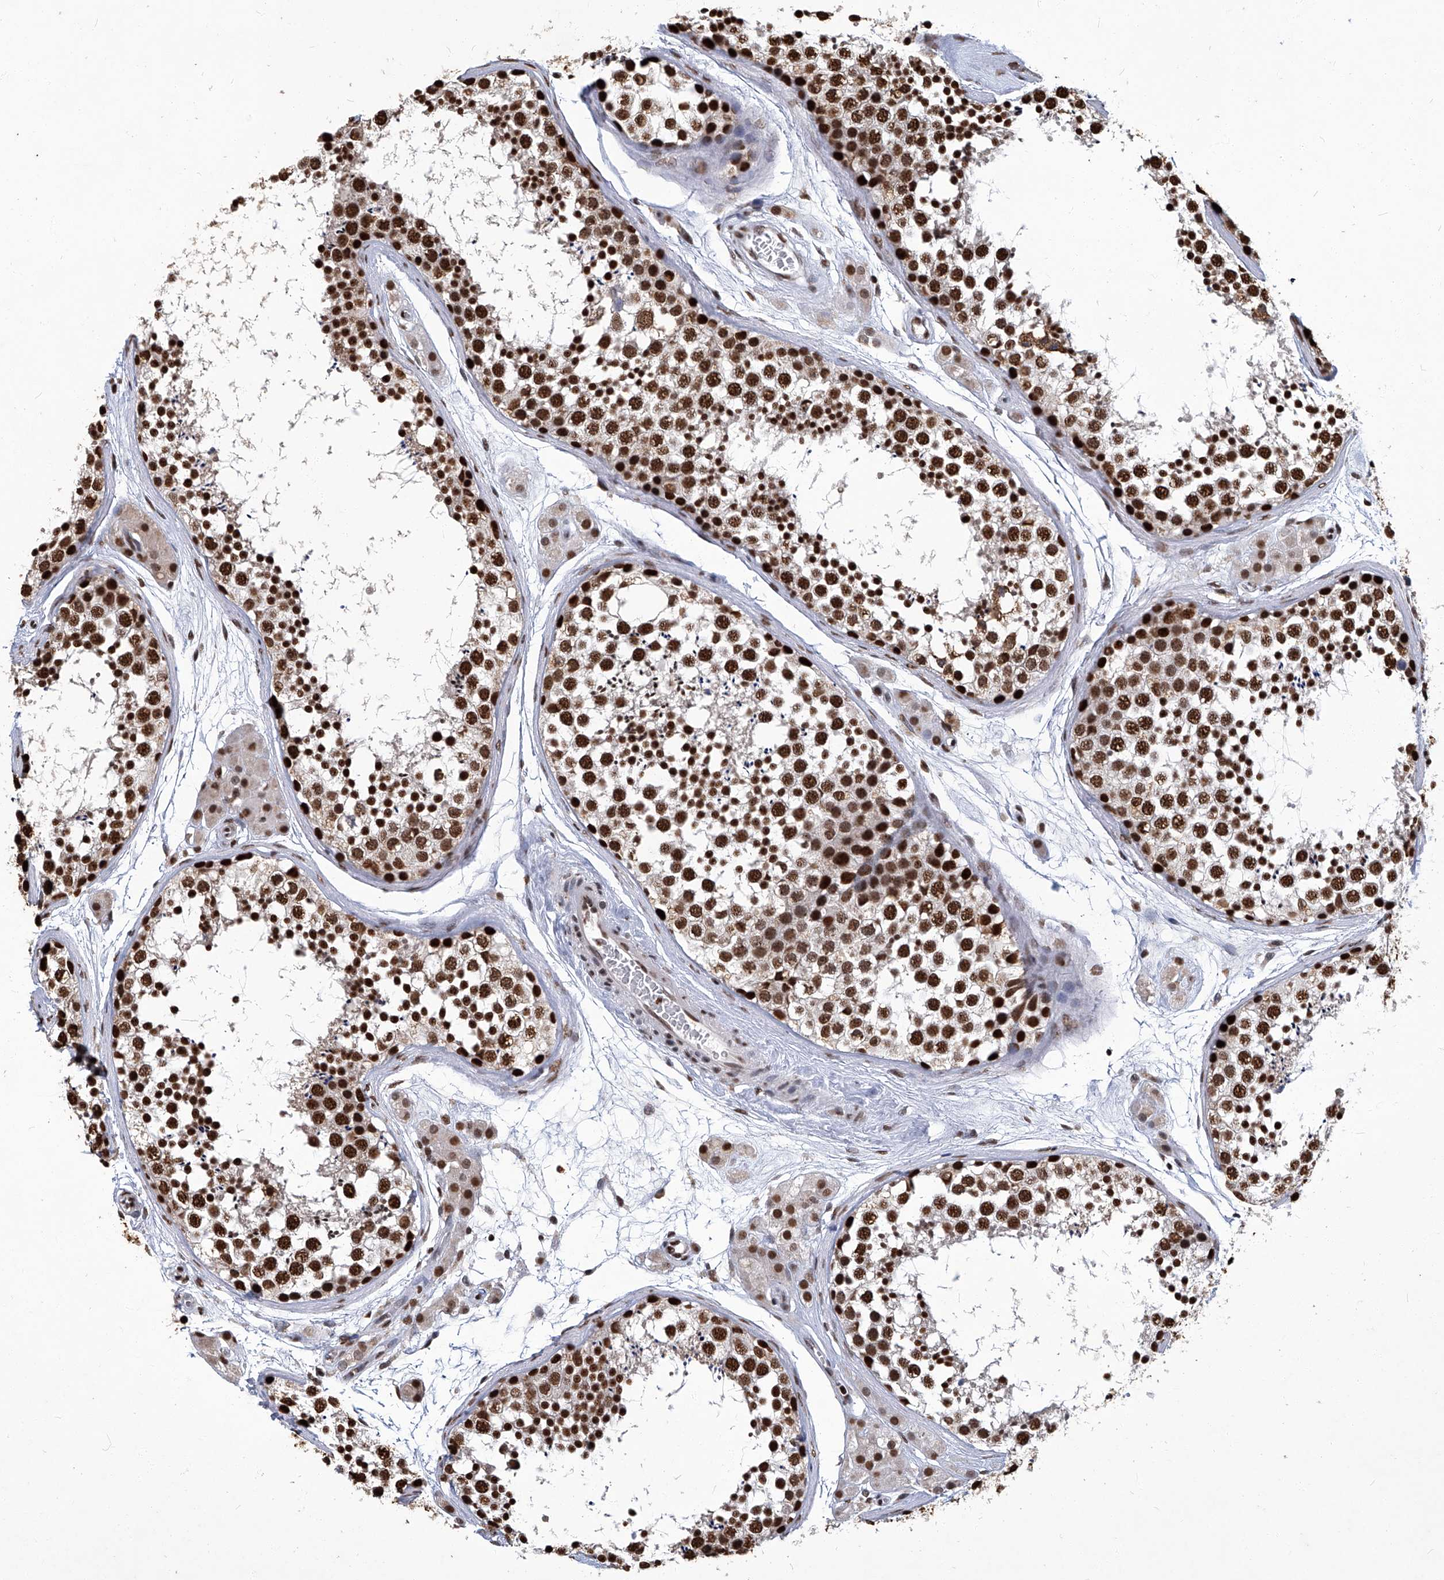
{"staining": {"intensity": "strong", "quantity": ">75%", "location": "nuclear"}, "tissue": "testis", "cell_type": "Cells in seminiferous ducts", "image_type": "normal", "snomed": [{"axis": "morphology", "description": "Normal tissue, NOS"}, {"axis": "topography", "description": "Testis"}], "caption": "A high amount of strong nuclear expression is seen in about >75% of cells in seminiferous ducts in unremarkable testis.", "gene": "HBP1", "patient": {"sex": "male", "age": 56}}